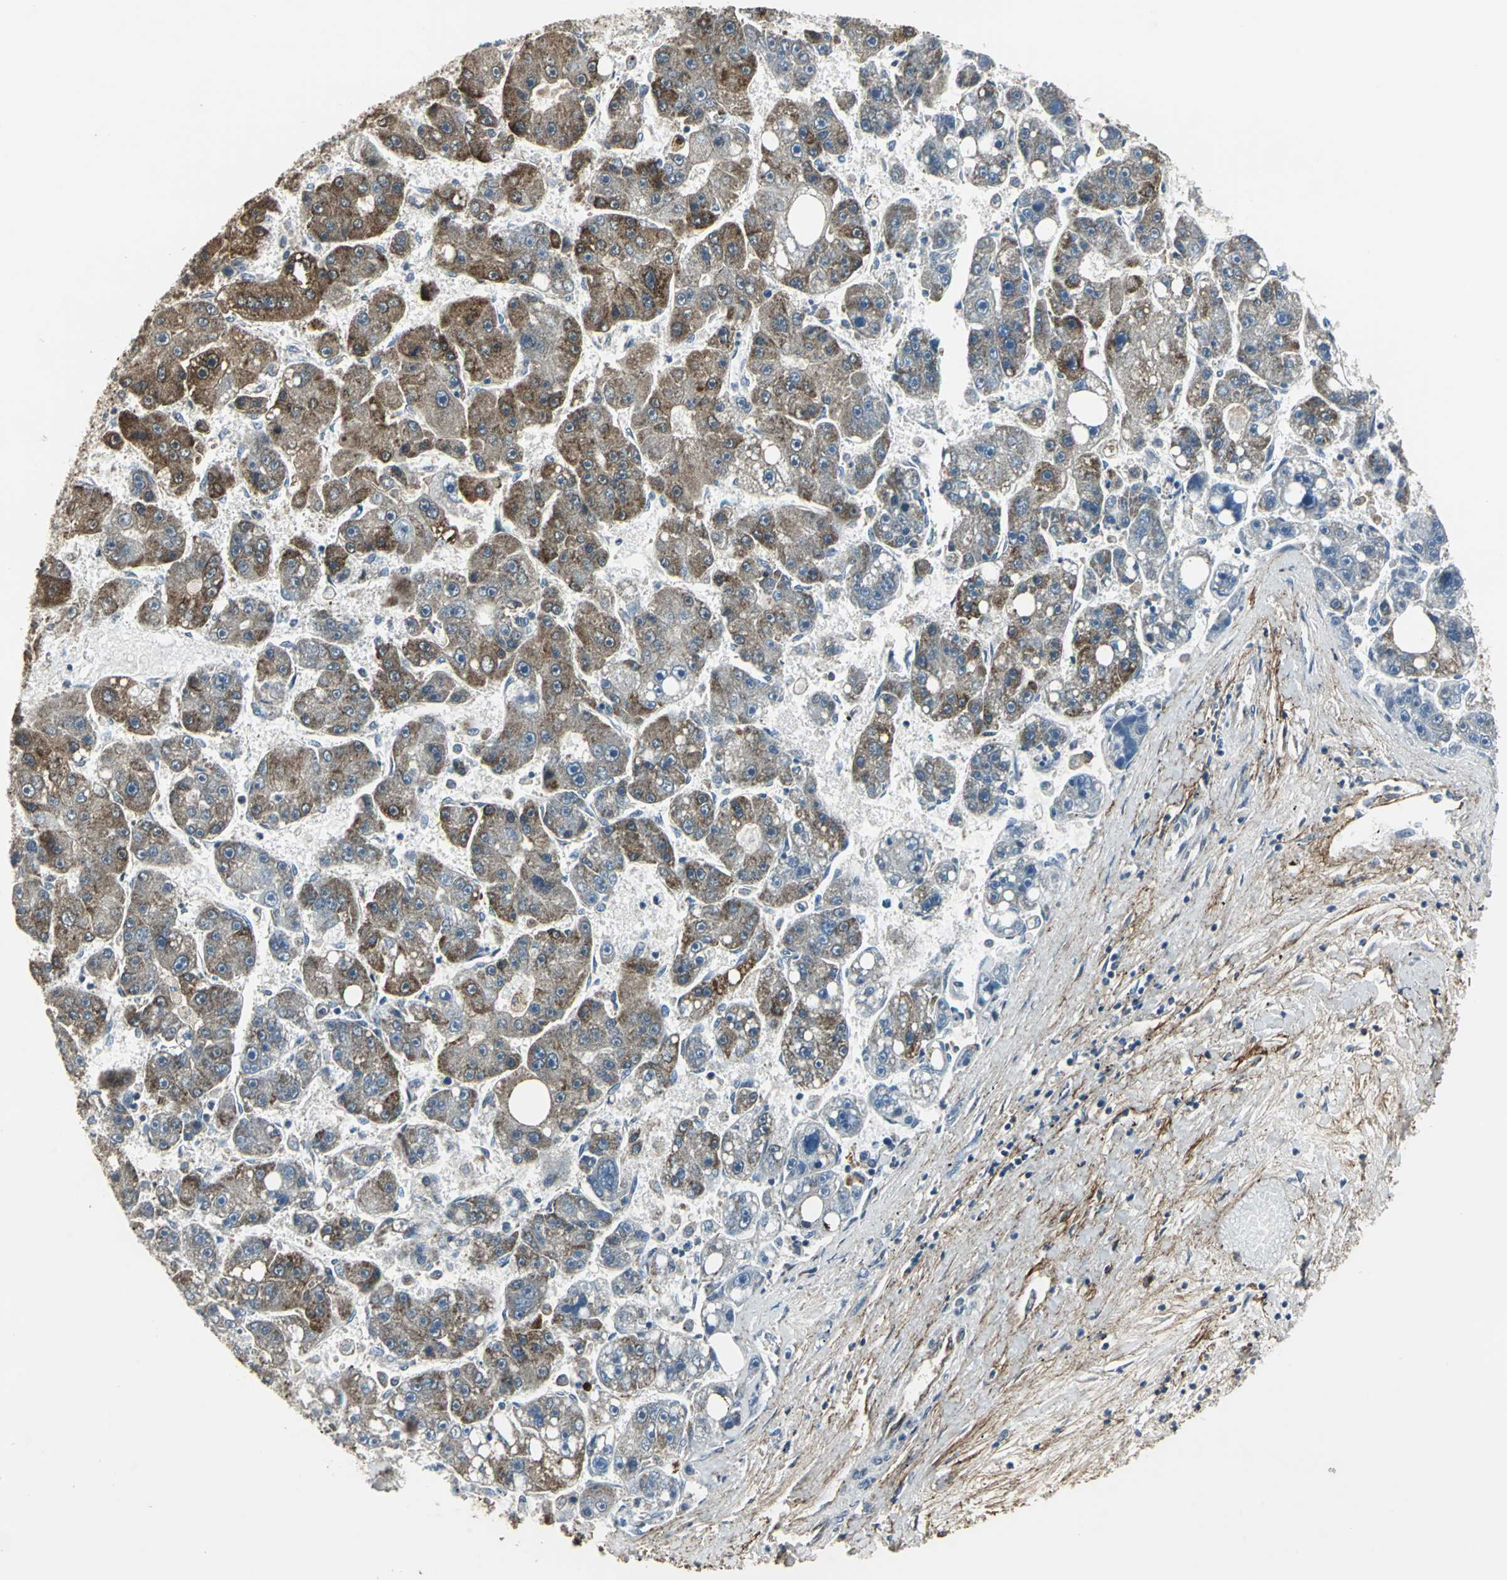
{"staining": {"intensity": "moderate", "quantity": ">75%", "location": "cytoplasmic/membranous"}, "tissue": "liver cancer", "cell_type": "Tumor cells", "image_type": "cancer", "snomed": [{"axis": "morphology", "description": "Carcinoma, Hepatocellular, NOS"}, {"axis": "topography", "description": "Liver"}], "caption": "Immunohistochemistry micrograph of neoplastic tissue: human hepatocellular carcinoma (liver) stained using immunohistochemistry displays medium levels of moderate protein expression localized specifically in the cytoplasmic/membranous of tumor cells, appearing as a cytoplasmic/membranous brown color.", "gene": "DNAJB4", "patient": {"sex": "female", "age": 61}}